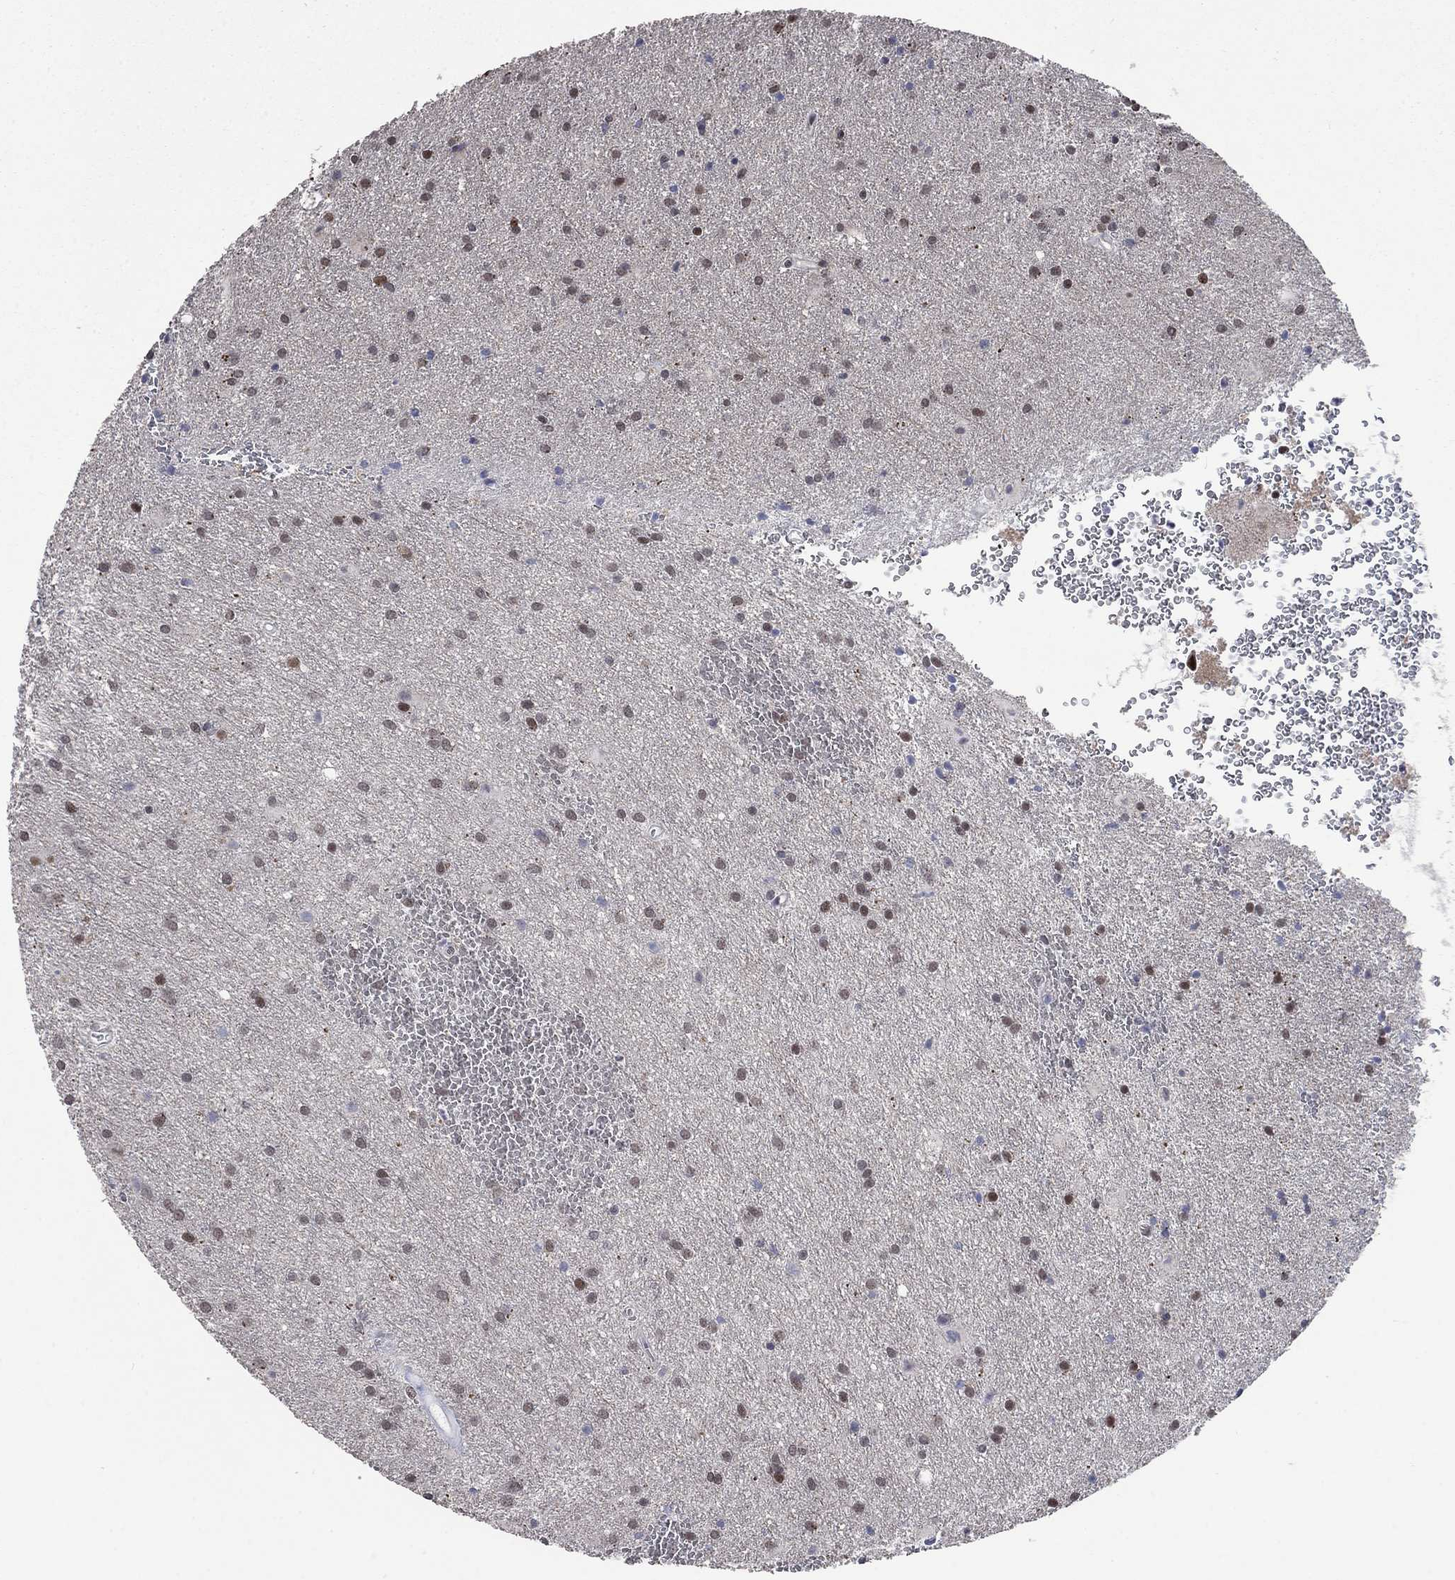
{"staining": {"intensity": "moderate", "quantity": "<25%", "location": "nuclear"}, "tissue": "glioma", "cell_type": "Tumor cells", "image_type": "cancer", "snomed": [{"axis": "morphology", "description": "Glioma, malignant, Low grade"}, {"axis": "topography", "description": "Brain"}], "caption": "Glioma stained with immunohistochemistry (IHC) exhibits moderate nuclear positivity in approximately <25% of tumor cells.", "gene": "HCFC1", "patient": {"sex": "male", "age": 58}}